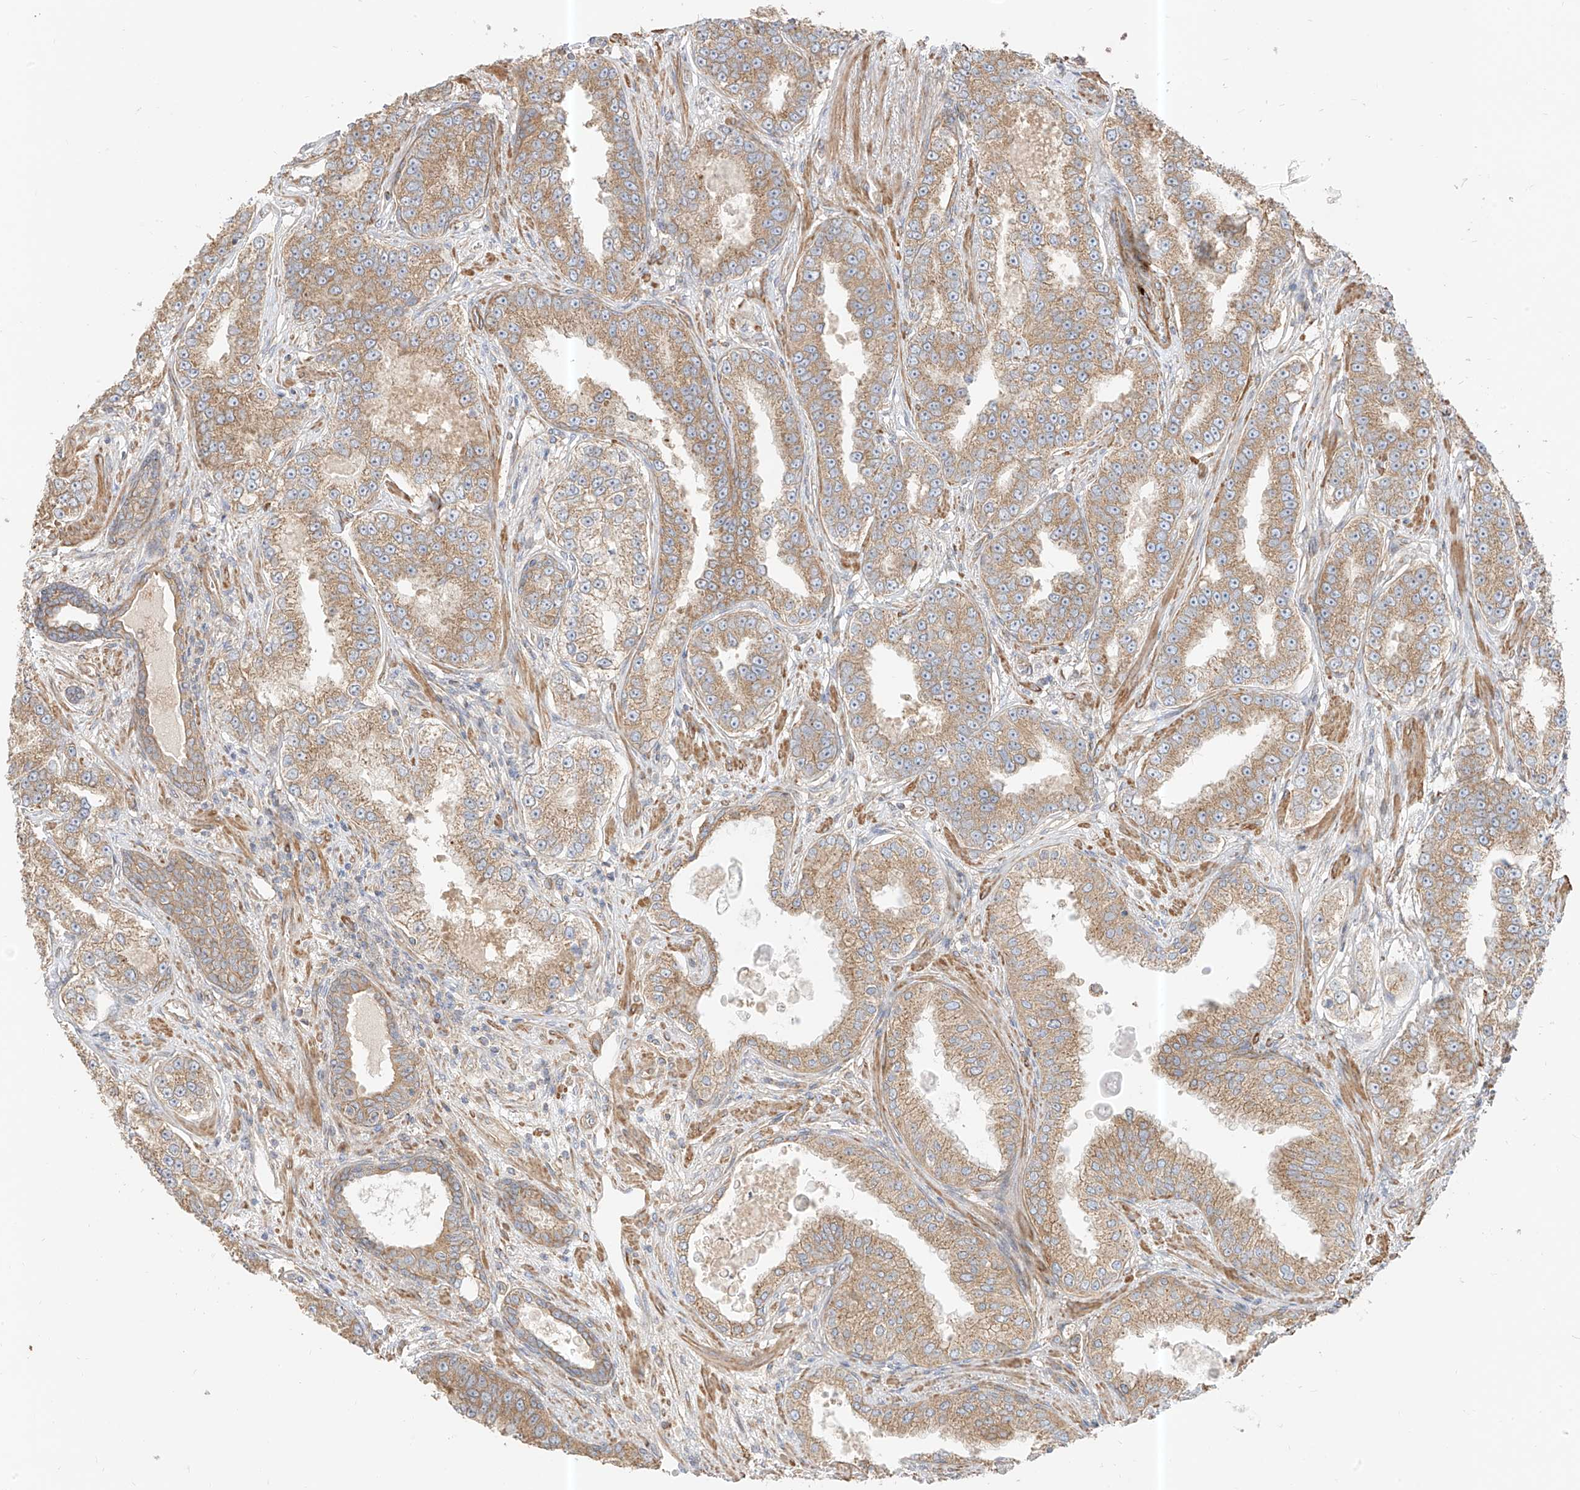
{"staining": {"intensity": "moderate", "quantity": ">75%", "location": "cytoplasmic/membranous"}, "tissue": "prostate cancer", "cell_type": "Tumor cells", "image_type": "cancer", "snomed": [{"axis": "morphology", "description": "Normal tissue, NOS"}, {"axis": "morphology", "description": "Adenocarcinoma, High grade"}, {"axis": "topography", "description": "Prostate"}], "caption": "Human prostate cancer stained for a protein (brown) displays moderate cytoplasmic/membranous positive staining in approximately >75% of tumor cells.", "gene": "PLCL1", "patient": {"sex": "male", "age": 83}}